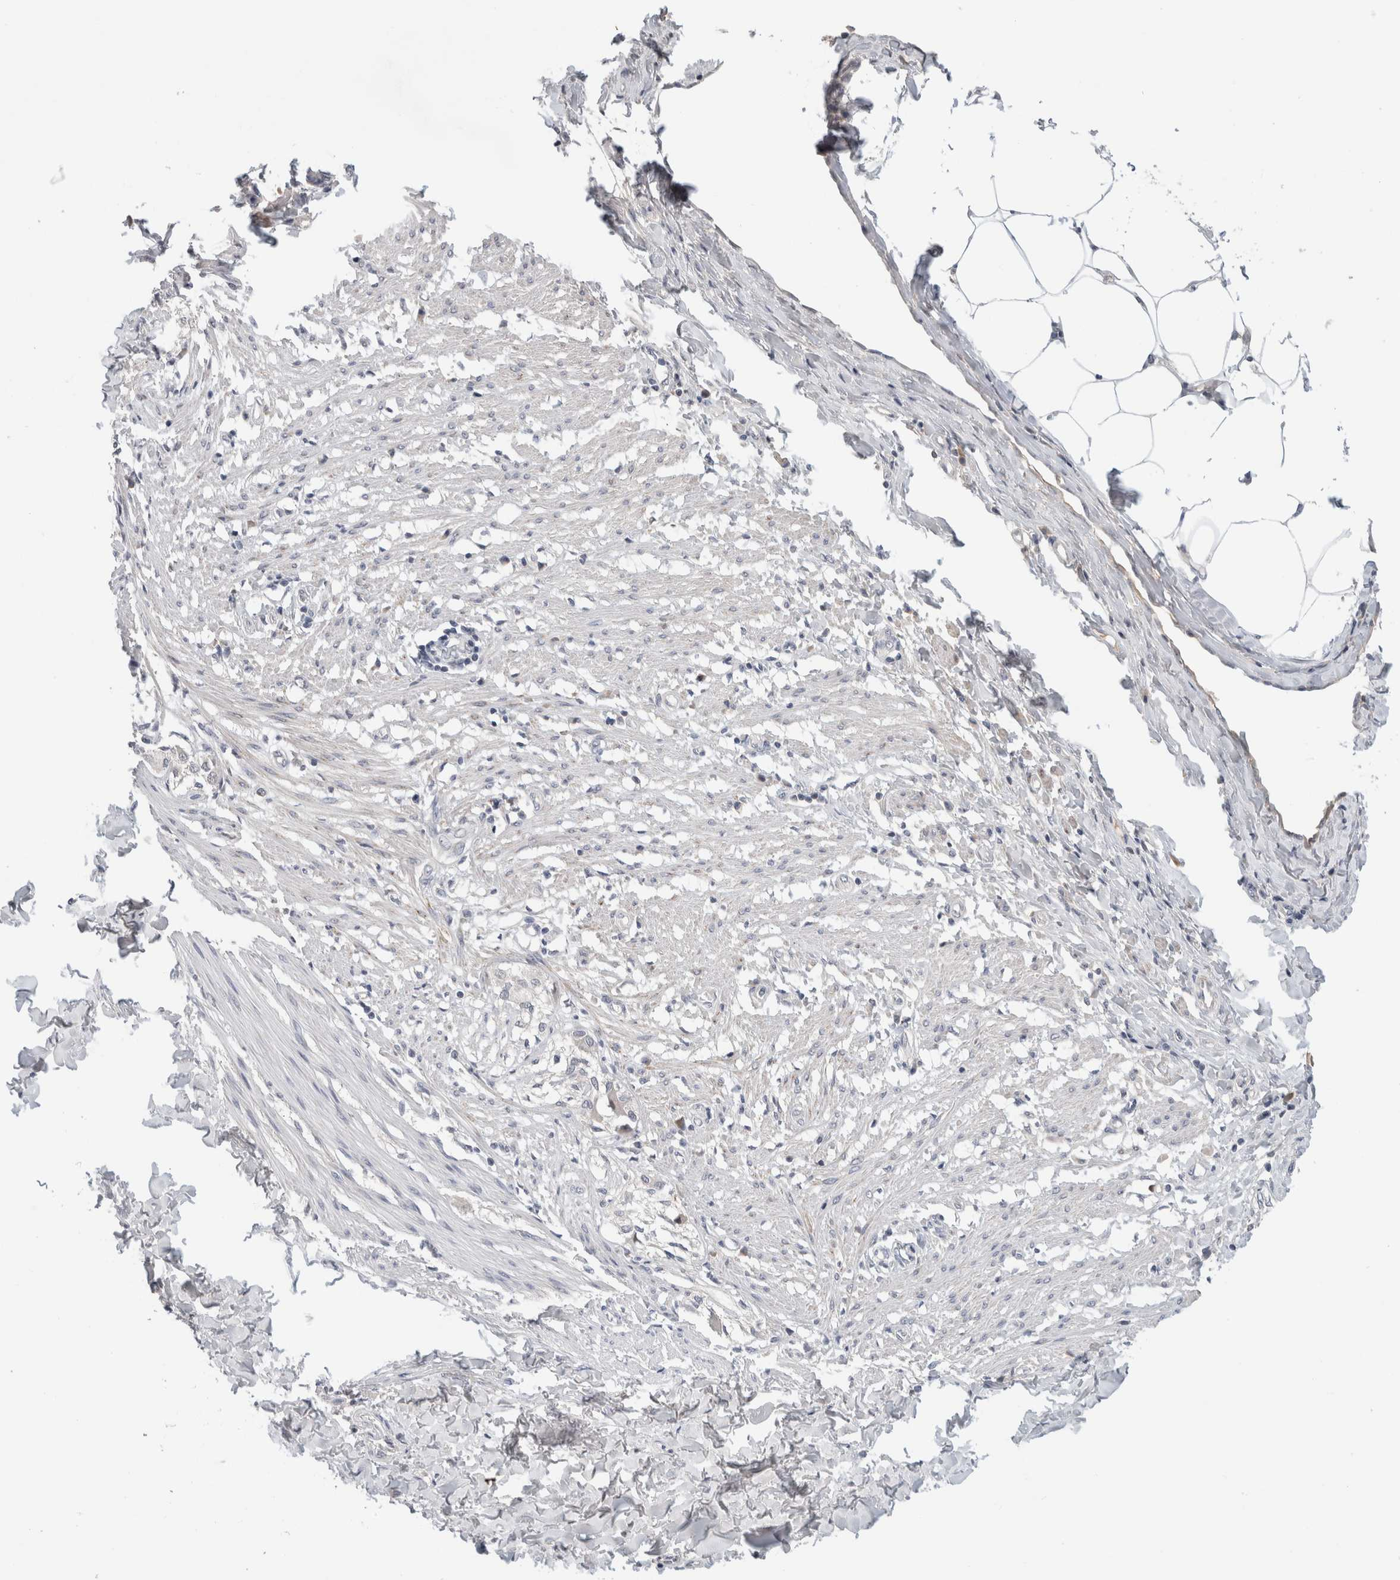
{"staining": {"intensity": "negative", "quantity": "none", "location": "none"}, "tissue": "smooth muscle", "cell_type": "Smooth muscle cells", "image_type": "normal", "snomed": [{"axis": "morphology", "description": "Normal tissue, NOS"}, {"axis": "morphology", "description": "Adenocarcinoma, NOS"}, {"axis": "topography", "description": "Smooth muscle"}, {"axis": "topography", "description": "Colon"}], "caption": "Micrograph shows no protein positivity in smooth muscle cells of unremarkable smooth muscle. (DAB (3,3'-diaminobenzidine) immunohistochemistry (IHC), high magnification).", "gene": "HCN3", "patient": {"sex": "male", "age": 14}}